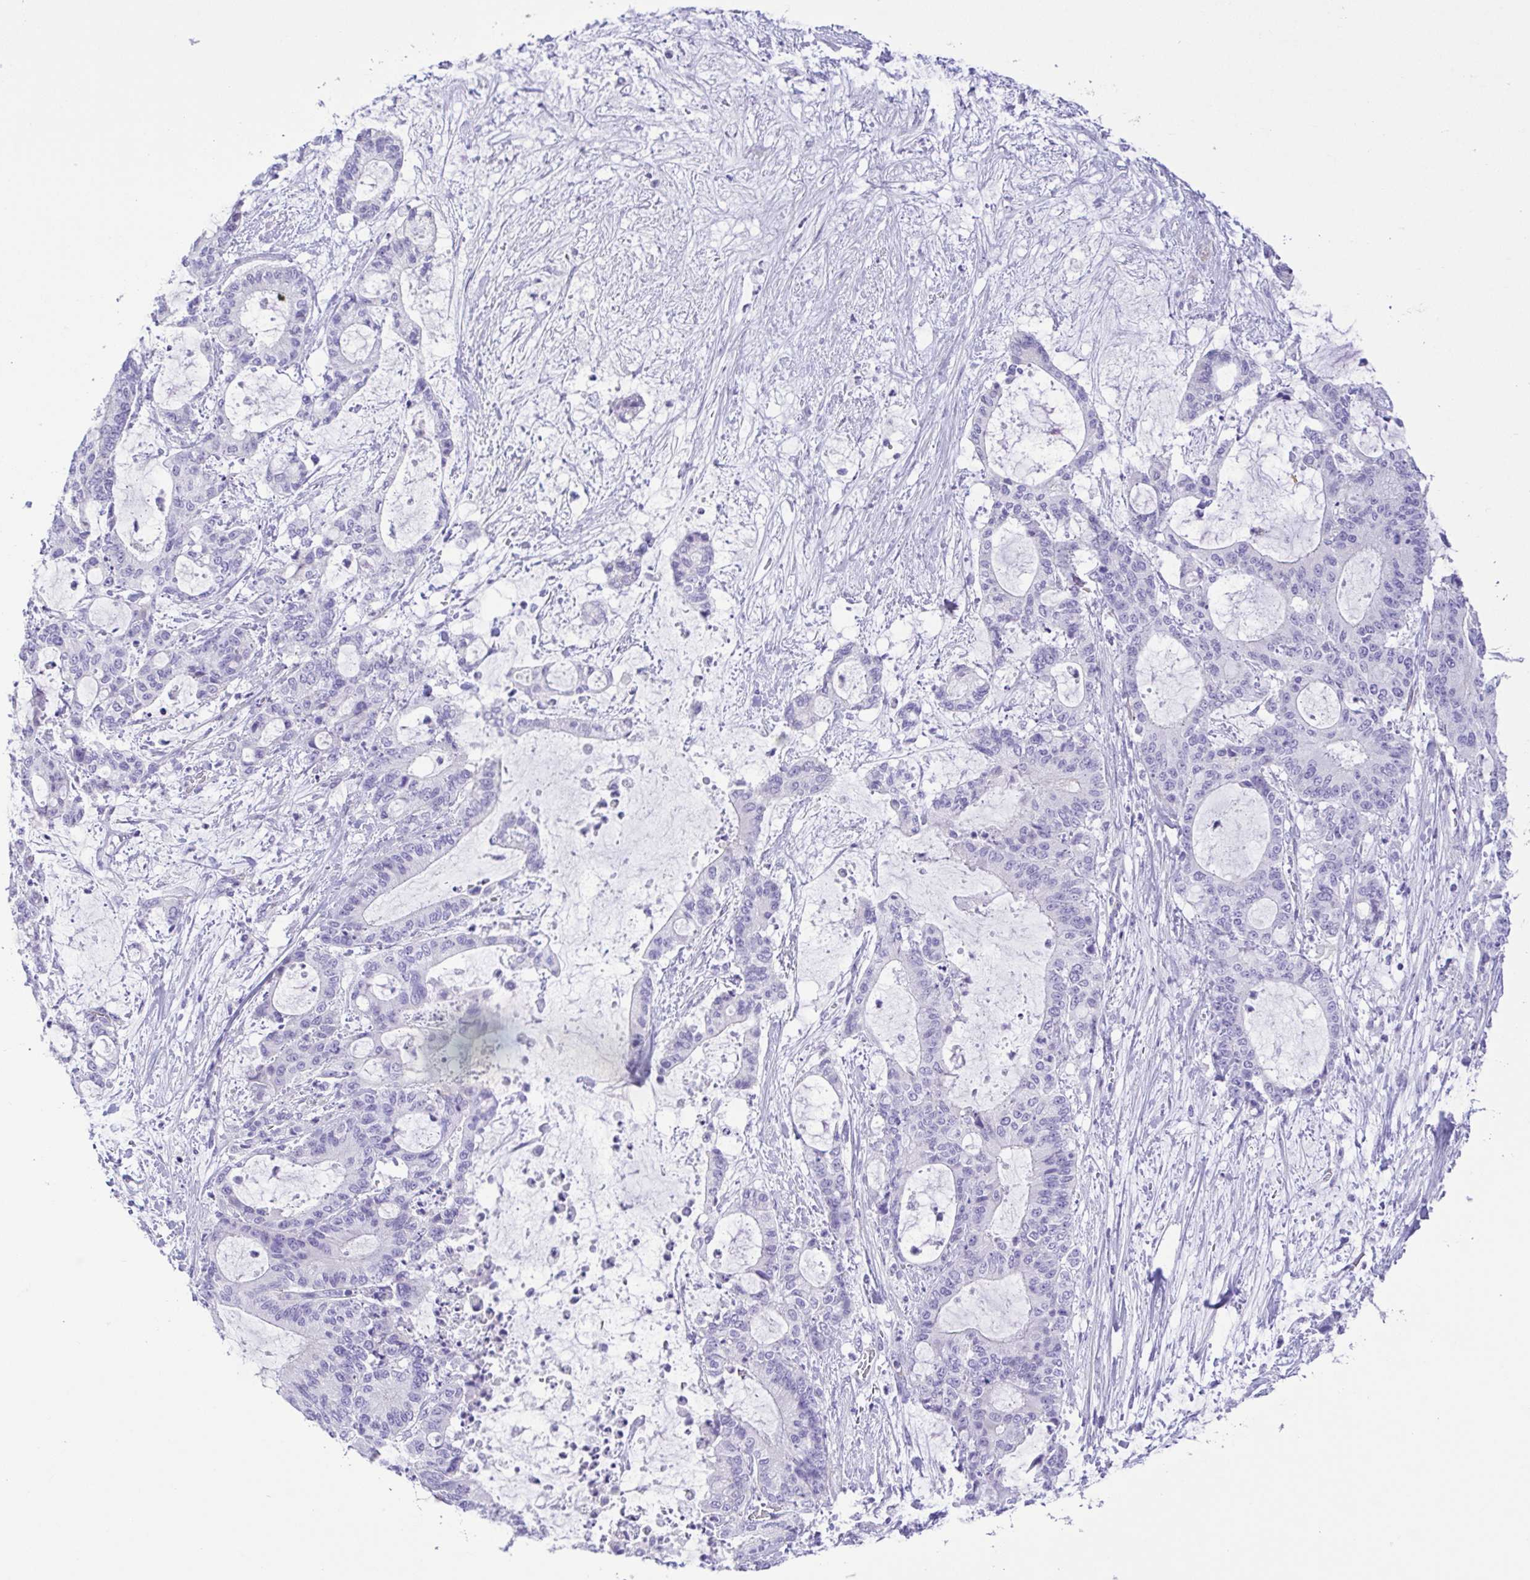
{"staining": {"intensity": "negative", "quantity": "none", "location": "none"}, "tissue": "liver cancer", "cell_type": "Tumor cells", "image_type": "cancer", "snomed": [{"axis": "morphology", "description": "Normal tissue, NOS"}, {"axis": "morphology", "description": "Cholangiocarcinoma"}, {"axis": "topography", "description": "Liver"}, {"axis": "topography", "description": "Peripheral nerve tissue"}], "caption": "Photomicrograph shows no protein expression in tumor cells of liver cholangiocarcinoma tissue. (DAB immunohistochemistry, high magnification).", "gene": "GPR182", "patient": {"sex": "female", "age": 73}}